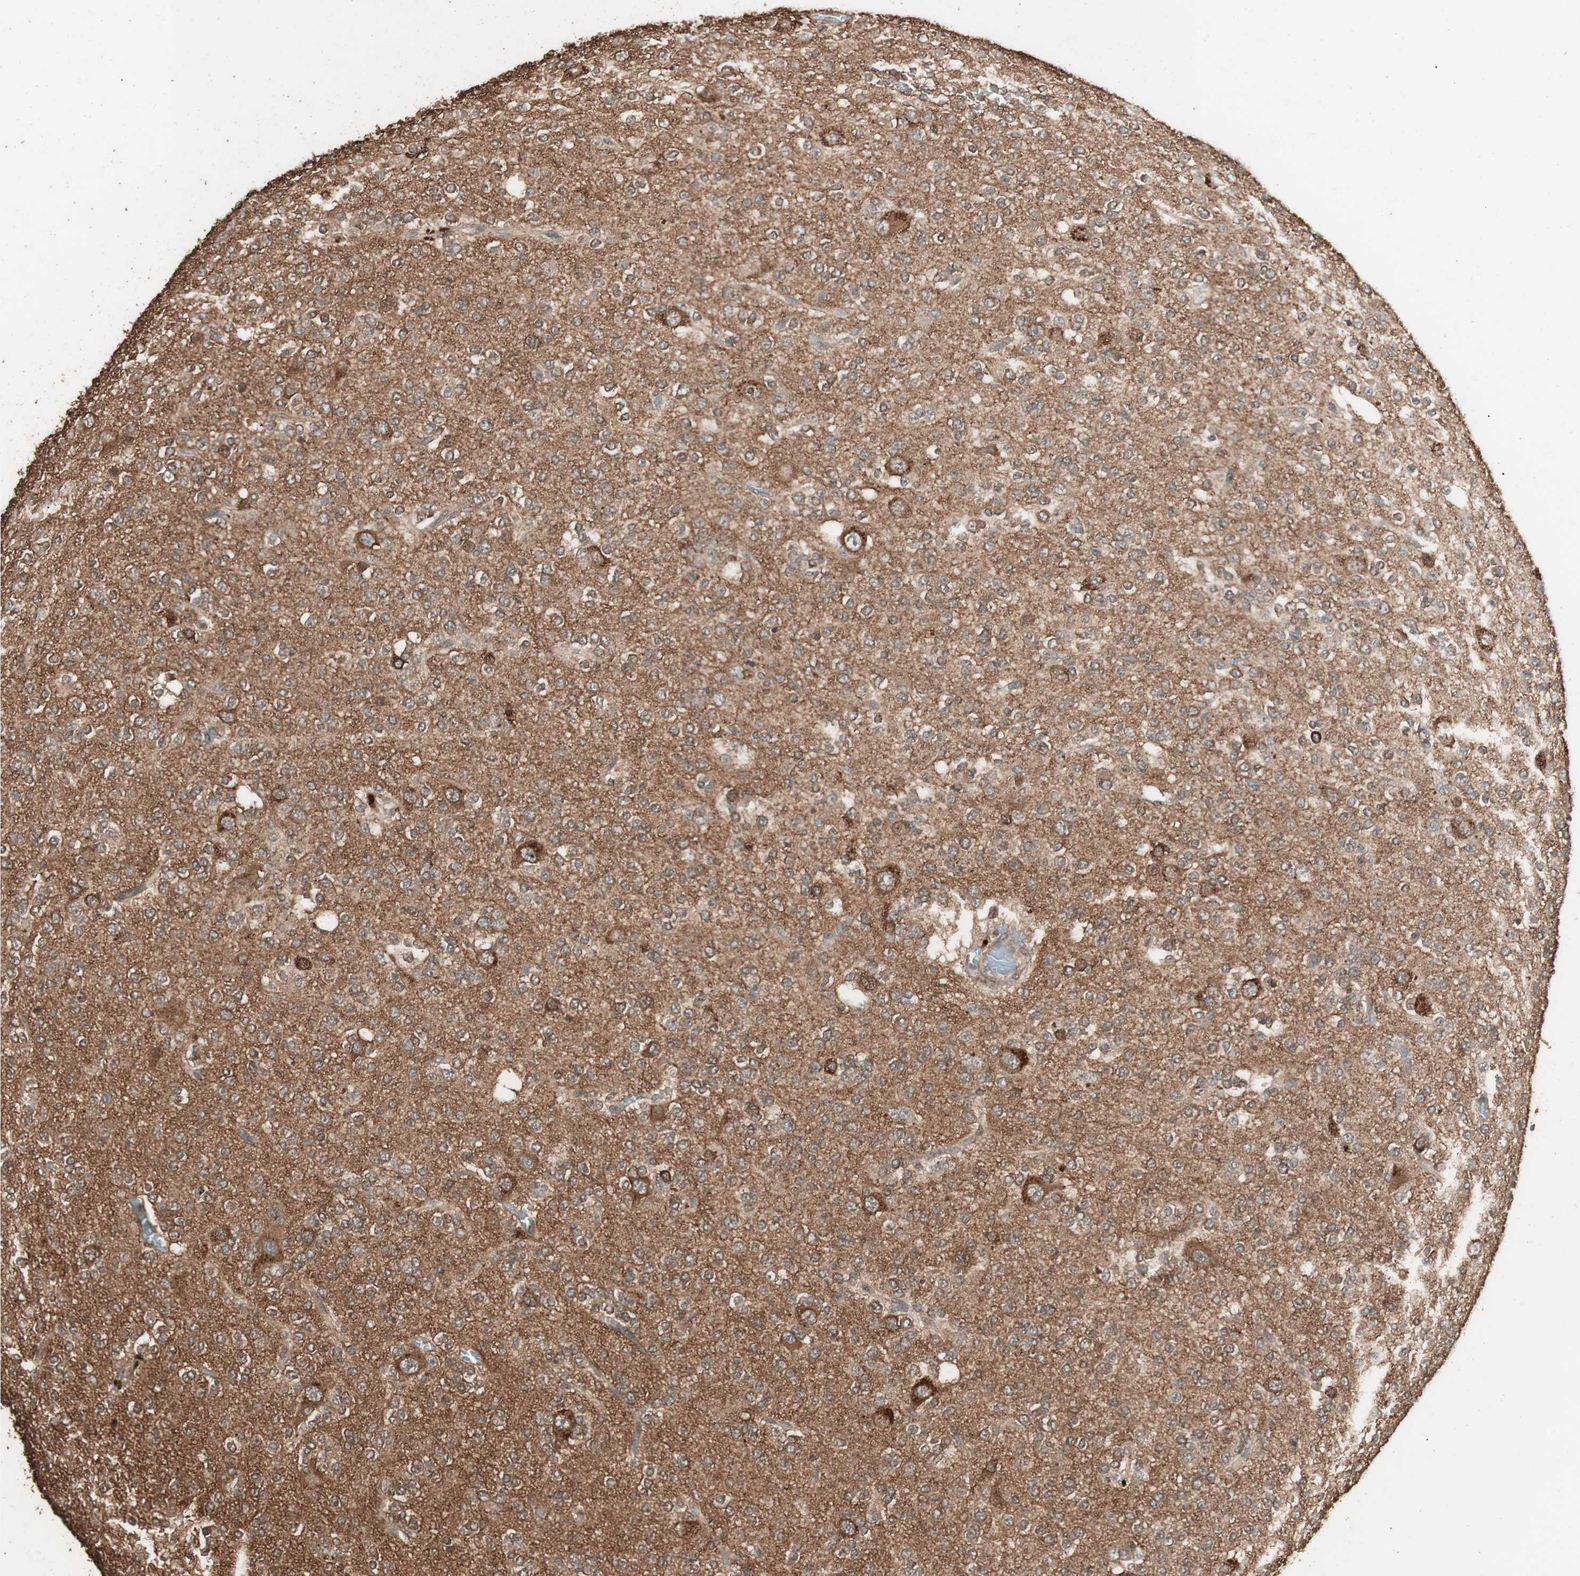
{"staining": {"intensity": "moderate", "quantity": ">75%", "location": "cytoplasmic/membranous"}, "tissue": "glioma", "cell_type": "Tumor cells", "image_type": "cancer", "snomed": [{"axis": "morphology", "description": "Glioma, malignant, Low grade"}, {"axis": "topography", "description": "Brain"}], "caption": "Approximately >75% of tumor cells in glioma demonstrate moderate cytoplasmic/membranous protein staining as visualized by brown immunohistochemical staining.", "gene": "CCN4", "patient": {"sex": "male", "age": 38}}